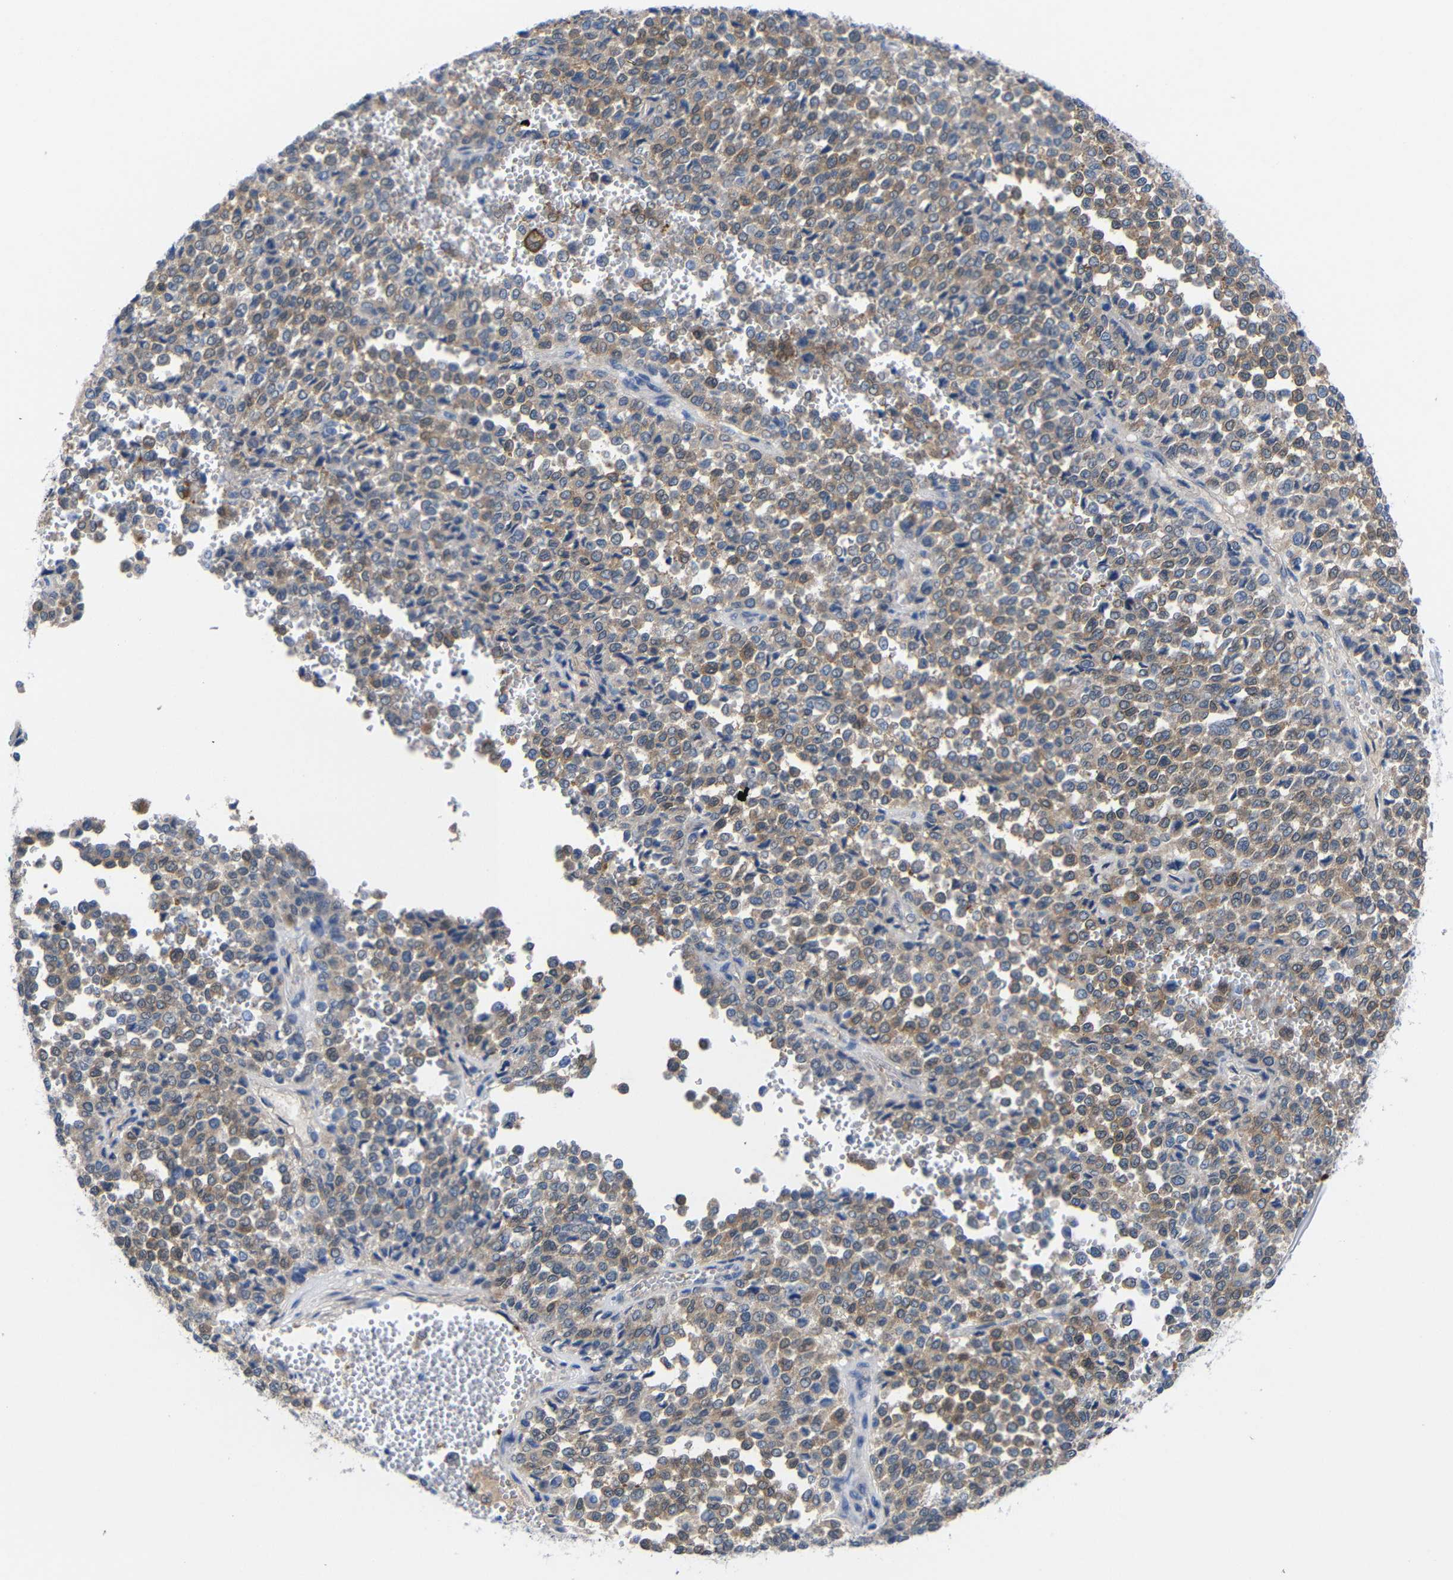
{"staining": {"intensity": "moderate", "quantity": ">75%", "location": "cytoplasmic/membranous"}, "tissue": "melanoma", "cell_type": "Tumor cells", "image_type": "cancer", "snomed": [{"axis": "morphology", "description": "Malignant melanoma, Metastatic site"}, {"axis": "topography", "description": "Pancreas"}], "caption": "High-magnification brightfield microscopy of malignant melanoma (metastatic site) stained with DAB (brown) and counterstained with hematoxylin (blue). tumor cells exhibit moderate cytoplasmic/membranous positivity is present in about>75% of cells.", "gene": "PEBP1", "patient": {"sex": "female", "age": 30}}